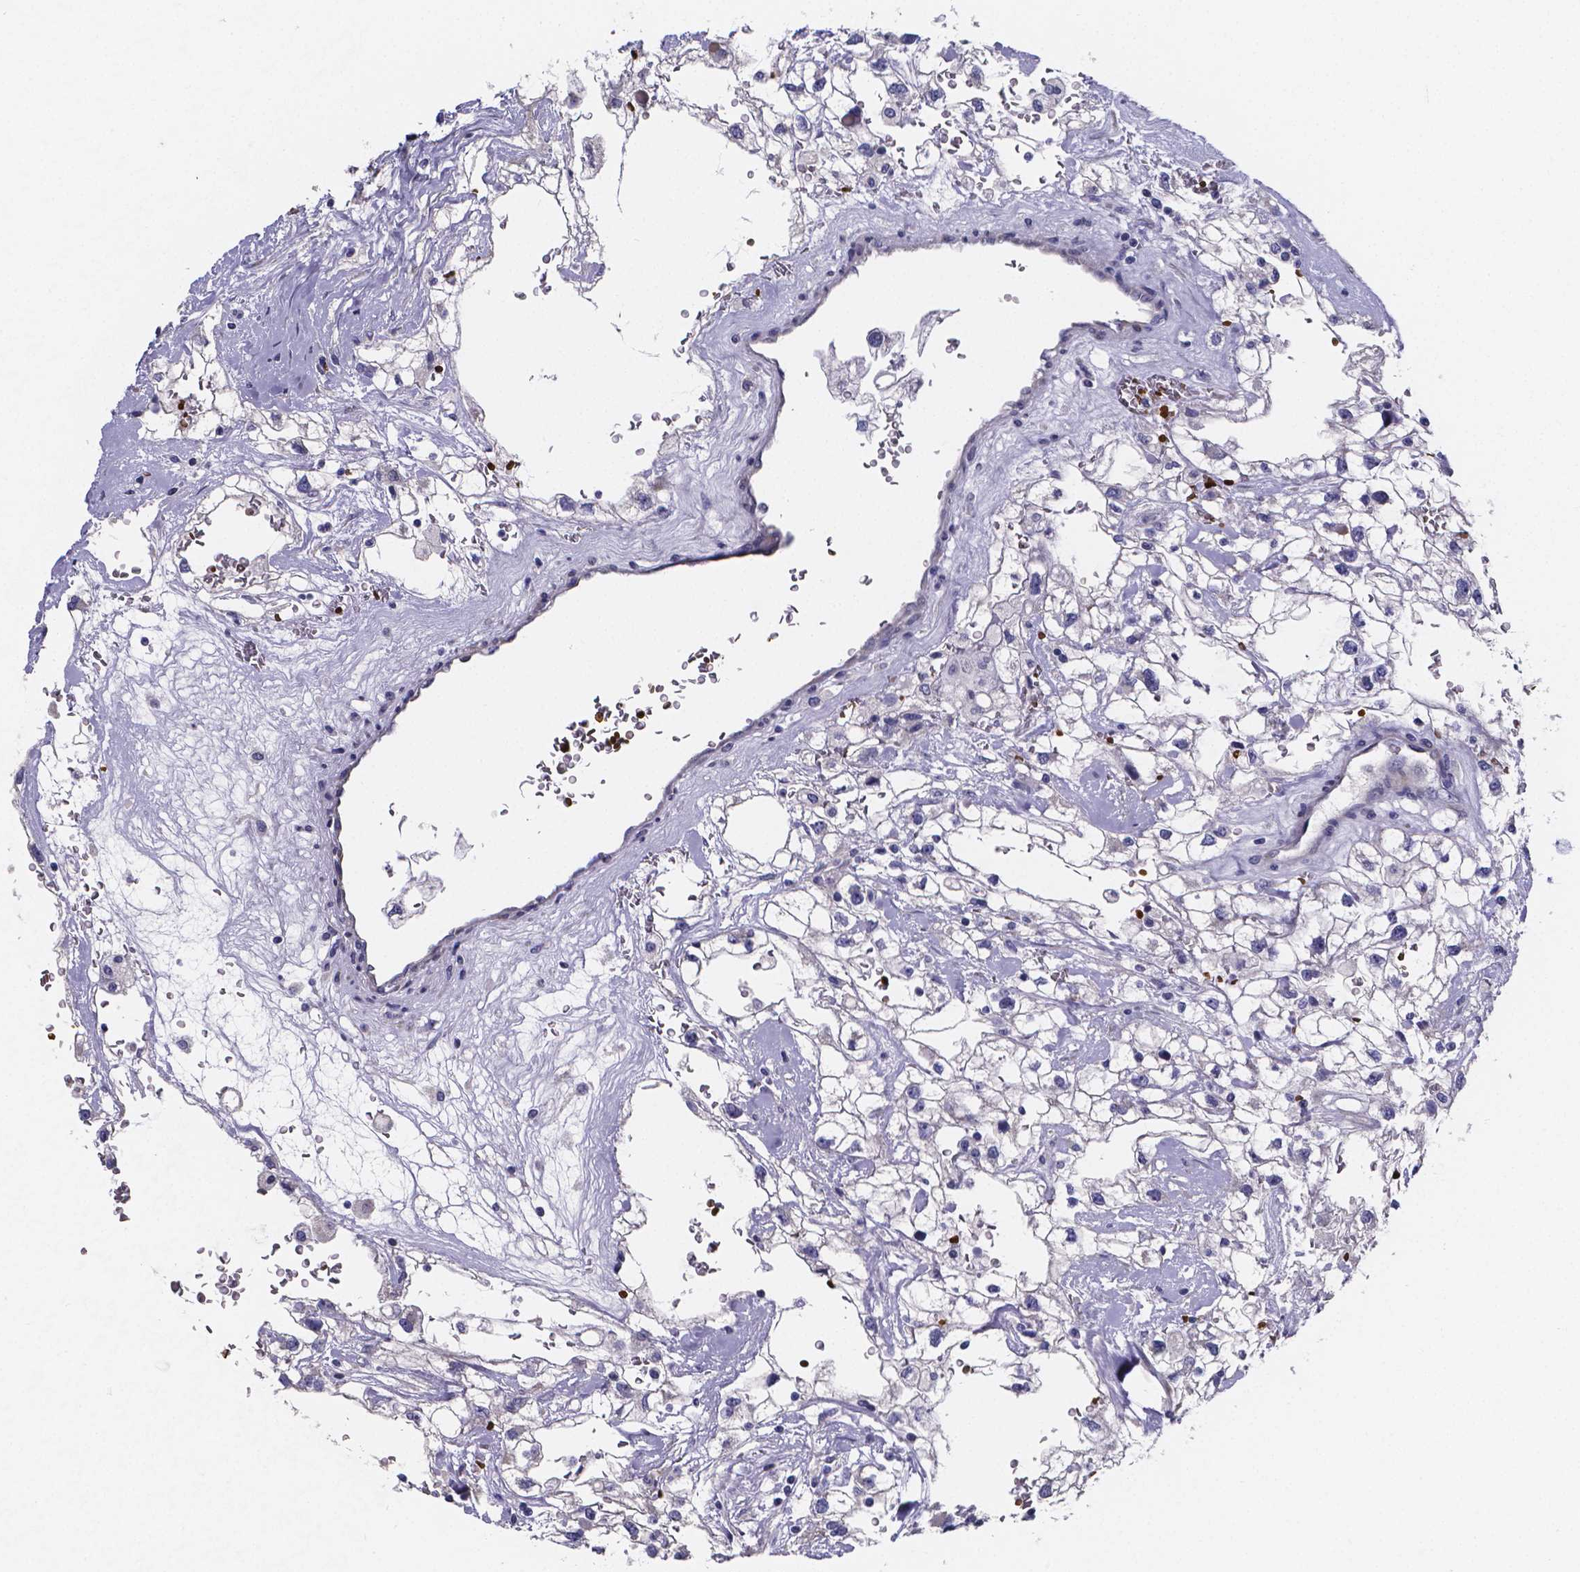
{"staining": {"intensity": "negative", "quantity": "none", "location": "none"}, "tissue": "renal cancer", "cell_type": "Tumor cells", "image_type": "cancer", "snomed": [{"axis": "morphology", "description": "Adenocarcinoma, NOS"}, {"axis": "topography", "description": "Kidney"}], "caption": "Renal cancer (adenocarcinoma) was stained to show a protein in brown. There is no significant staining in tumor cells. (Brightfield microscopy of DAB (3,3'-diaminobenzidine) IHC at high magnification).", "gene": "GABRA3", "patient": {"sex": "male", "age": 59}}